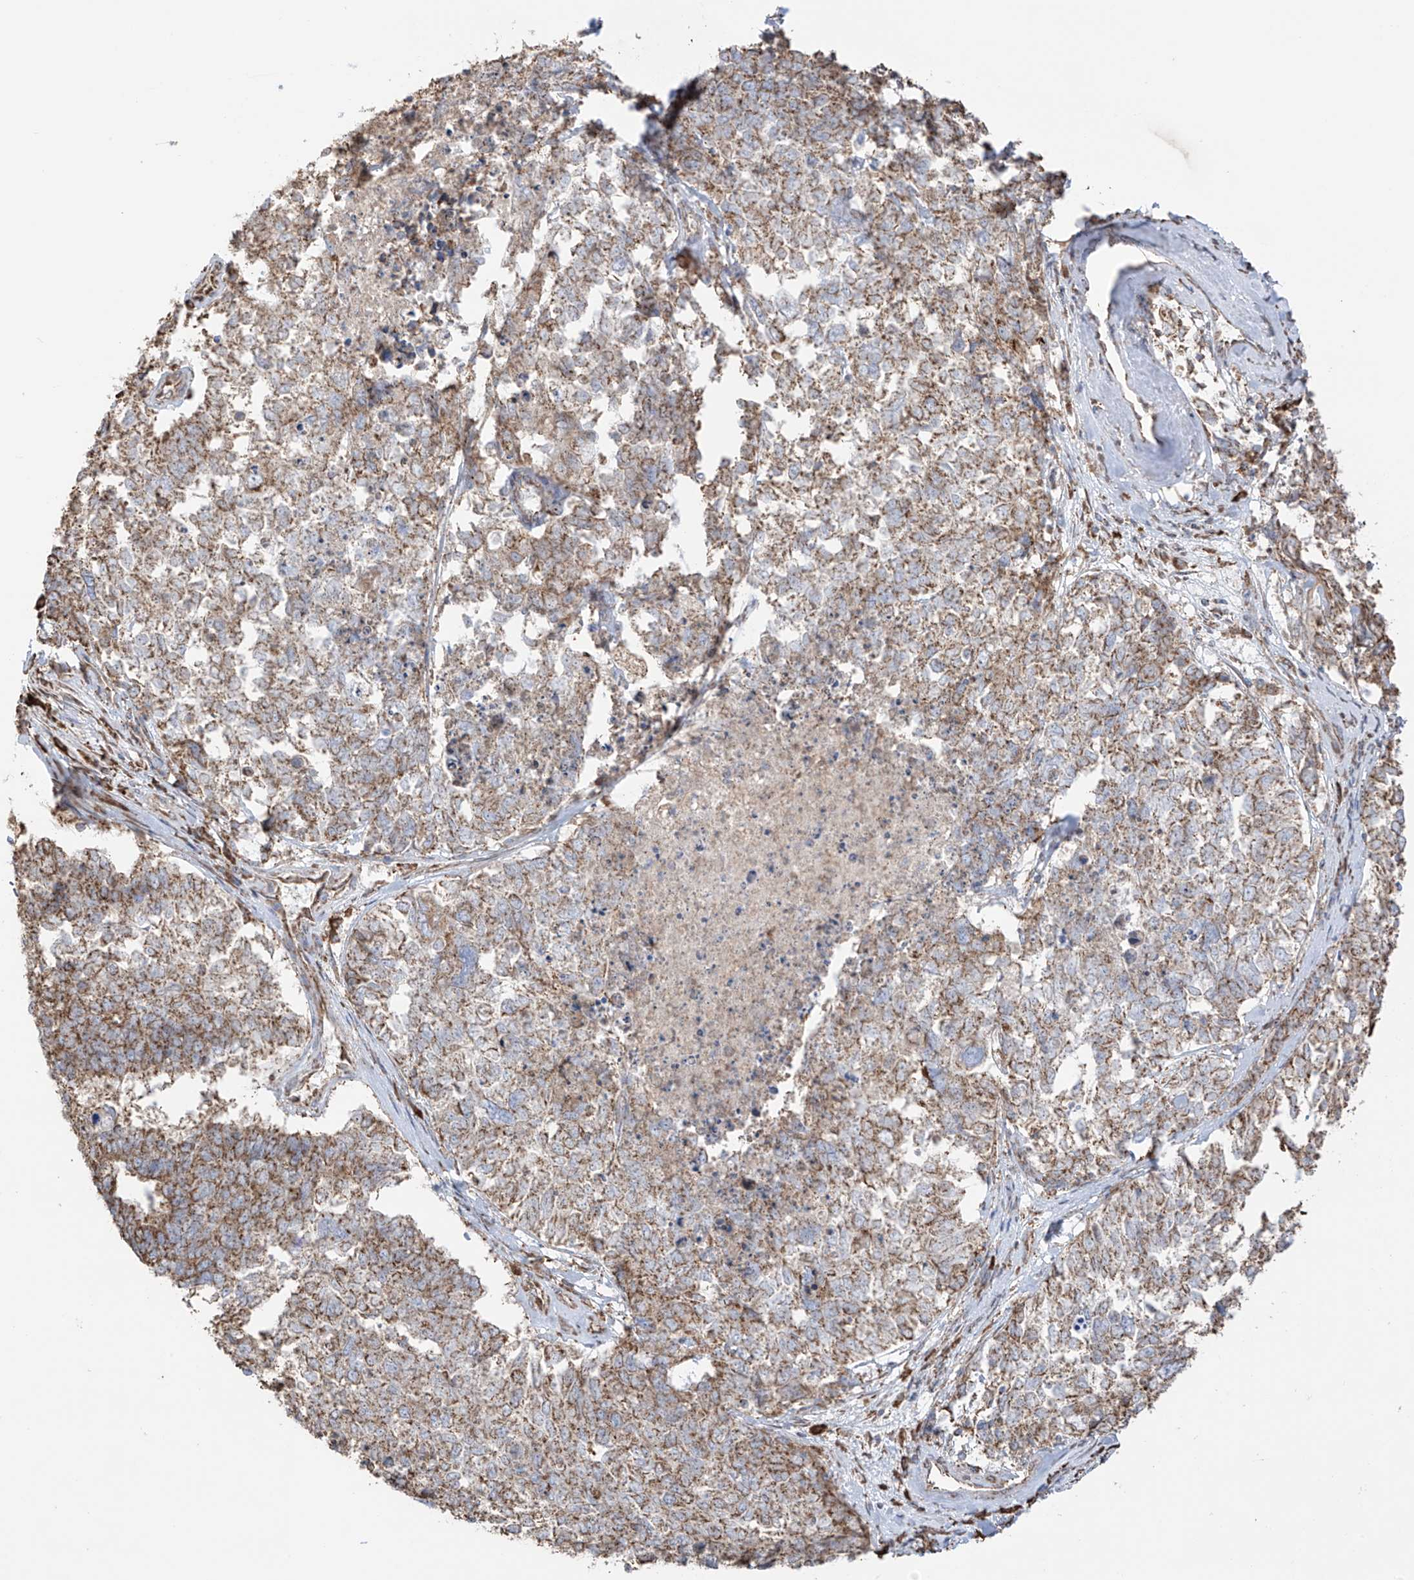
{"staining": {"intensity": "moderate", "quantity": ">75%", "location": "cytoplasmic/membranous"}, "tissue": "cervical cancer", "cell_type": "Tumor cells", "image_type": "cancer", "snomed": [{"axis": "morphology", "description": "Squamous cell carcinoma, NOS"}, {"axis": "topography", "description": "Cervix"}], "caption": "This image displays cervical cancer (squamous cell carcinoma) stained with immunohistochemistry to label a protein in brown. The cytoplasmic/membranous of tumor cells show moderate positivity for the protein. Nuclei are counter-stained blue.", "gene": "XKR3", "patient": {"sex": "female", "age": 63}}